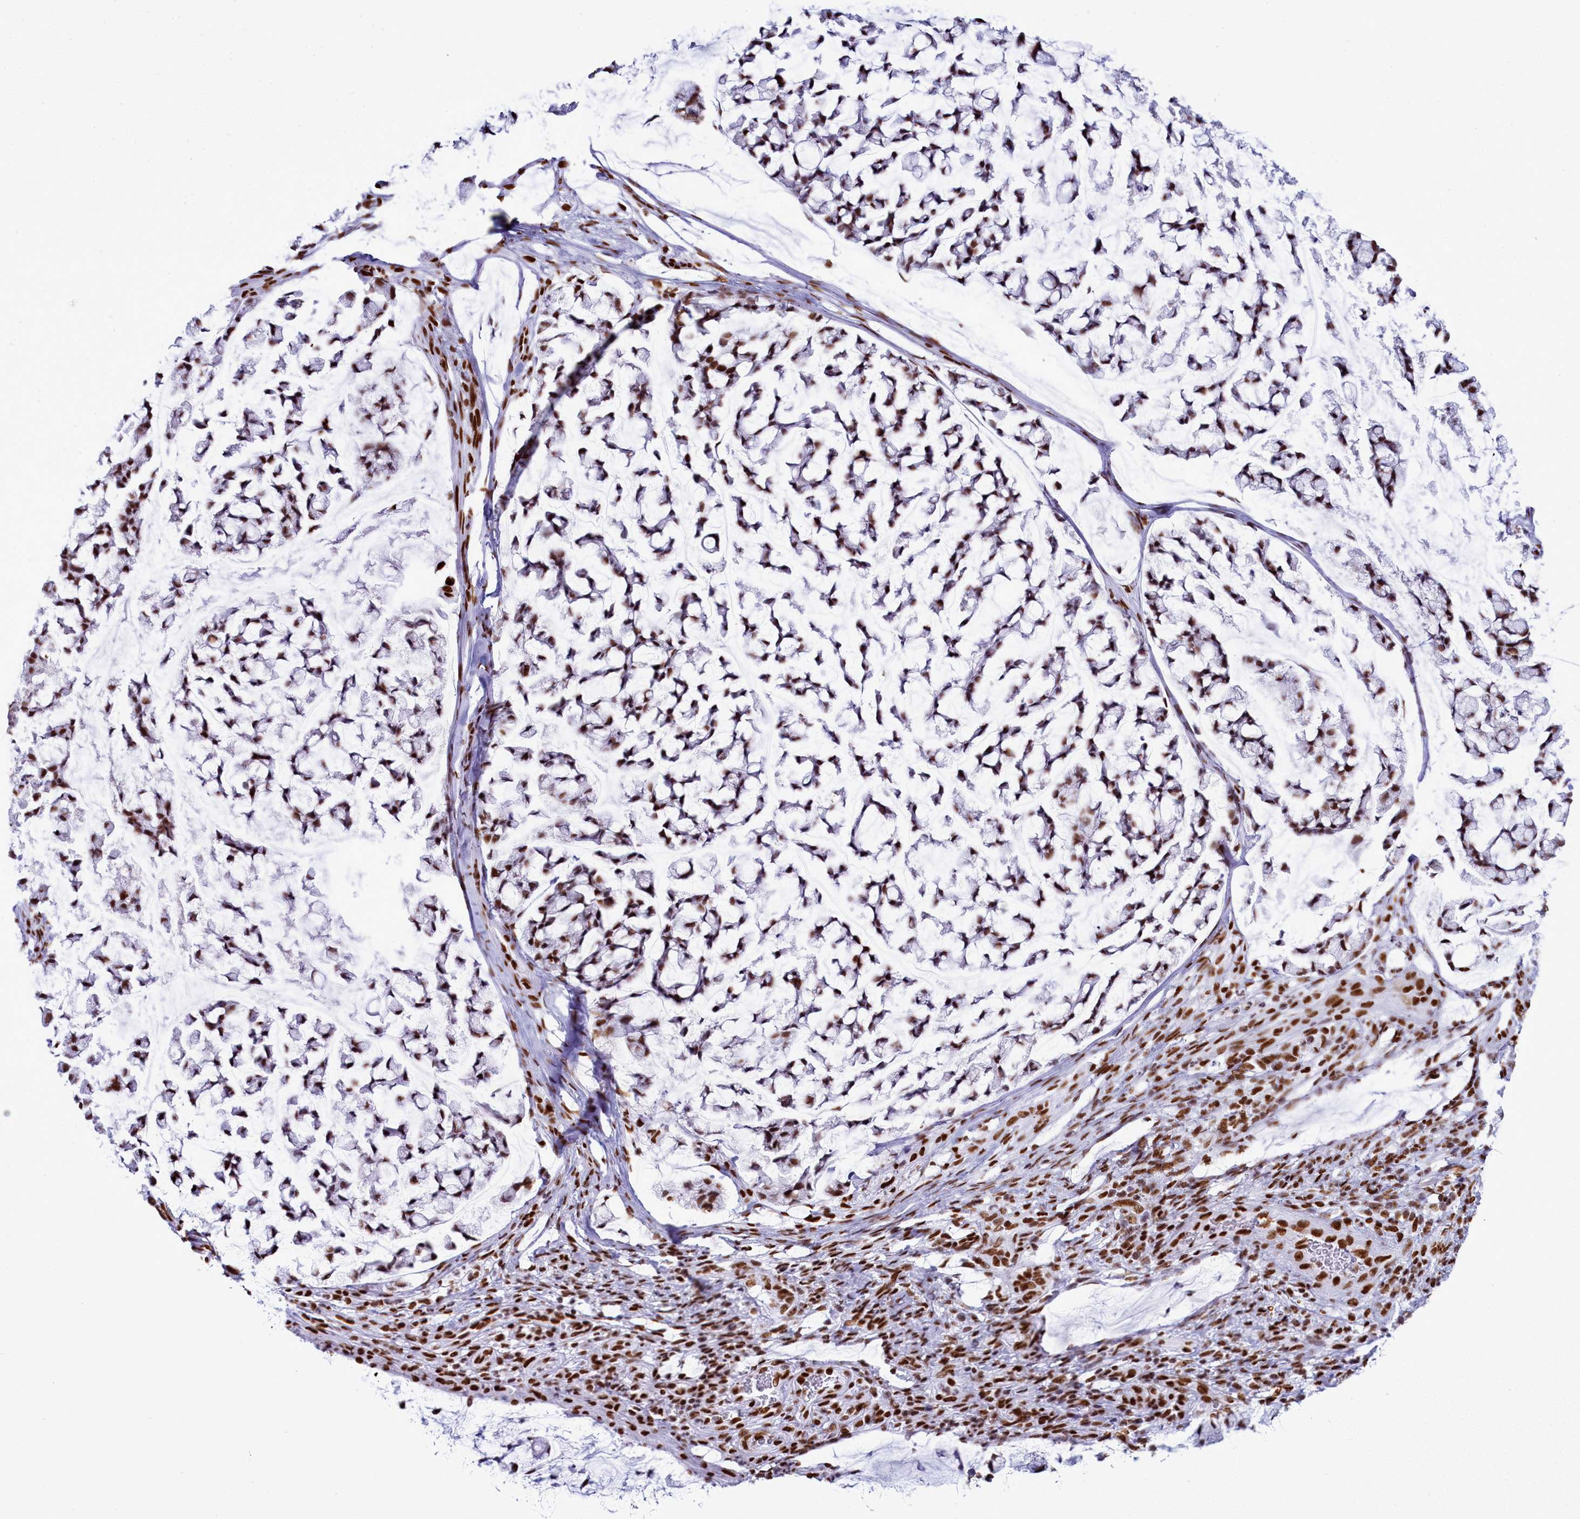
{"staining": {"intensity": "moderate", "quantity": ">75%", "location": "nuclear"}, "tissue": "stomach cancer", "cell_type": "Tumor cells", "image_type": "cancer", "snomed": [{"axis": "morphology", "description": "Adenocarcinoma, NOS"}, {"axis": "topography", "description": "Stomach, lower"}], "caption": "Immunohistochemical staining of adenocarcinoma (stomach) reveals medium levels of moderate nuclear protein positivity in approximately >75% of tumor cells.", "gene": "RALY", "patient": {"sex": "male", "age": 67}}